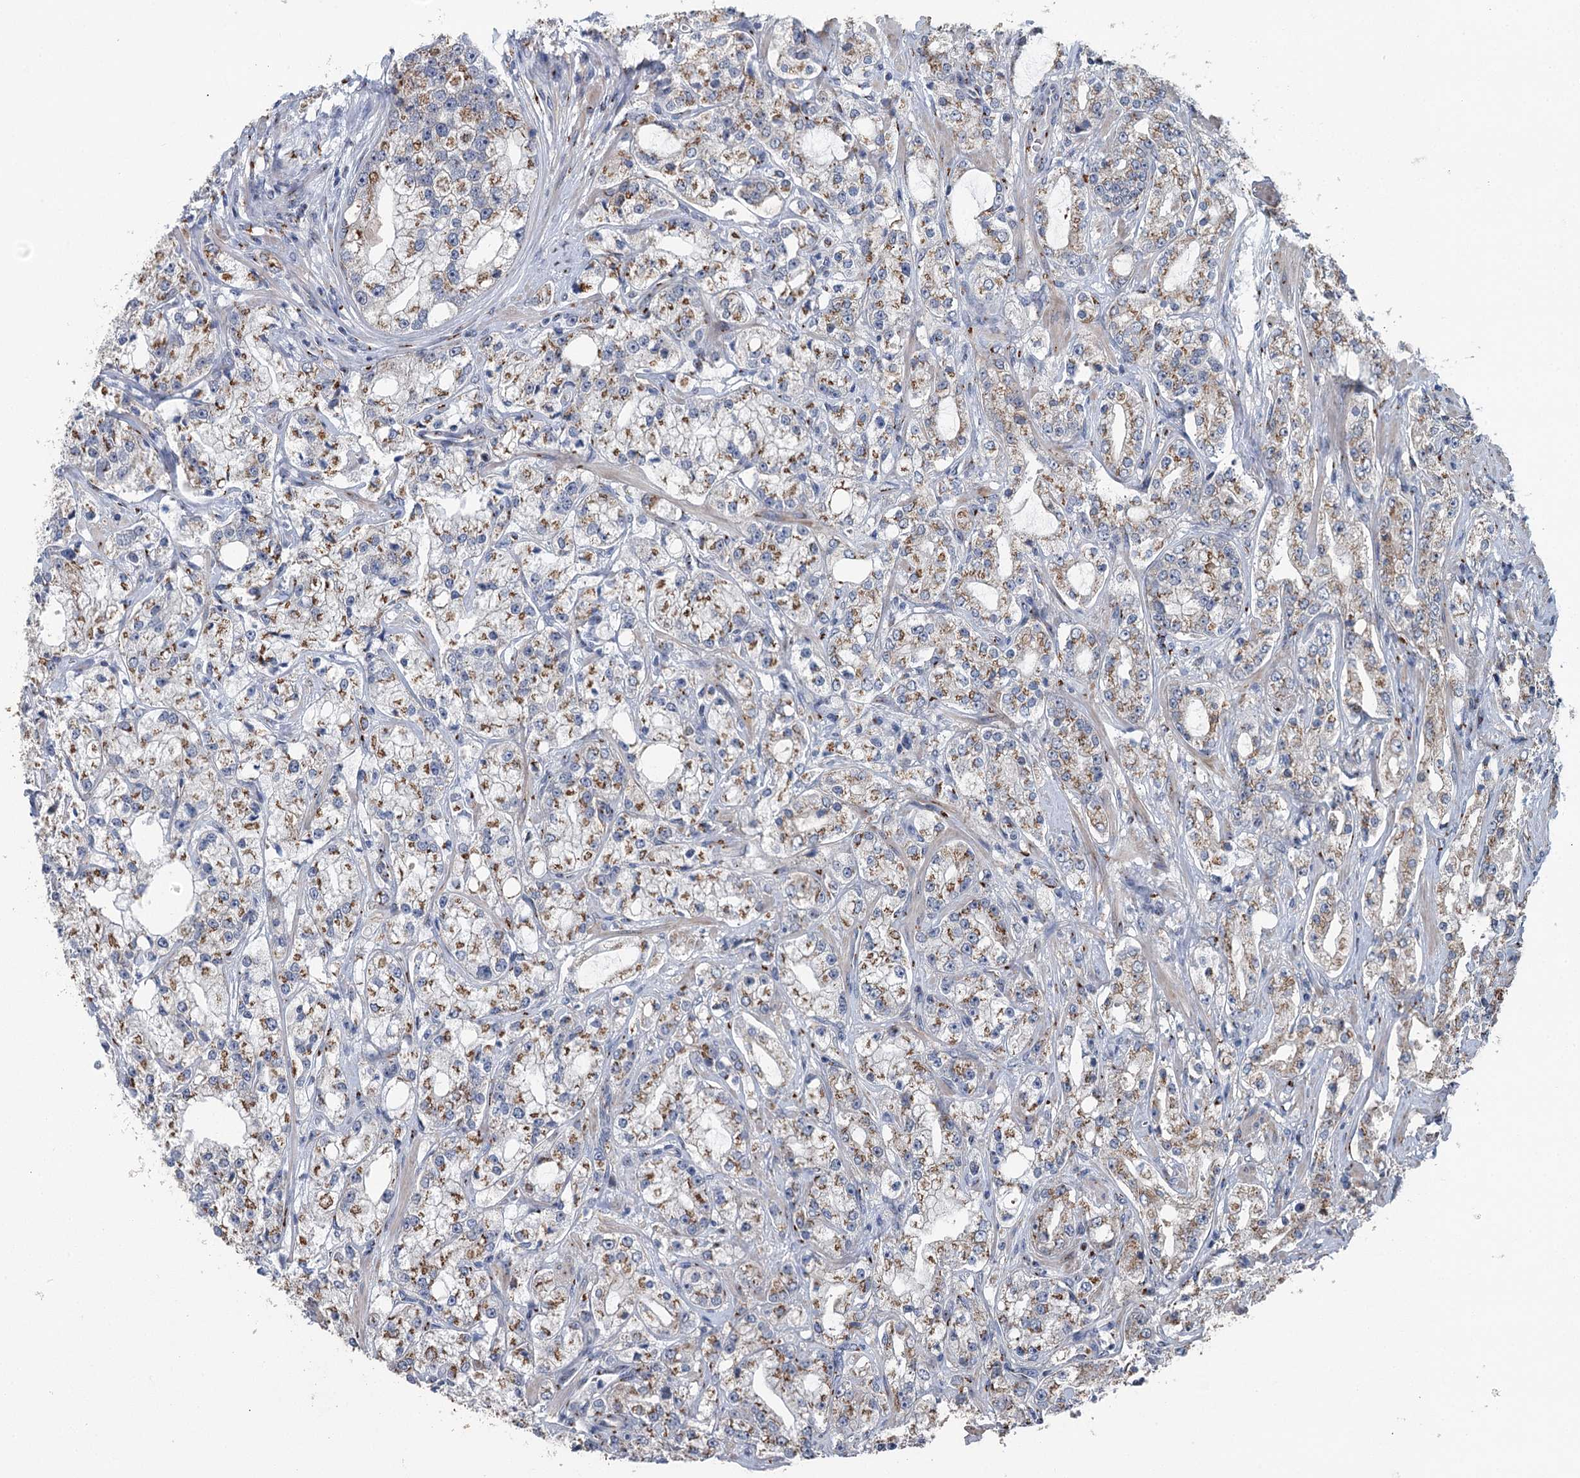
{"staining": {"intensity": "moderate", "quantity": ">75%", "location": "cytoplasmic/membranous"}, "tissue": "prostate cancer", "cell_type": "Tumor cells", "image_type": "cancer", "snomed": [{"axis": "morphology", "description": "Adenocarcinoma, High grade"}, {"axis": "topography", "description": "Prostate"}], "caption": "A brown stain highlights moderate cytoplasmic/membranous positivity of a protein in prostate high-grade adenocarcinoma tumor cells.", "gene": "ITIH5", "patient": {"sex": "male", "age": 64}}